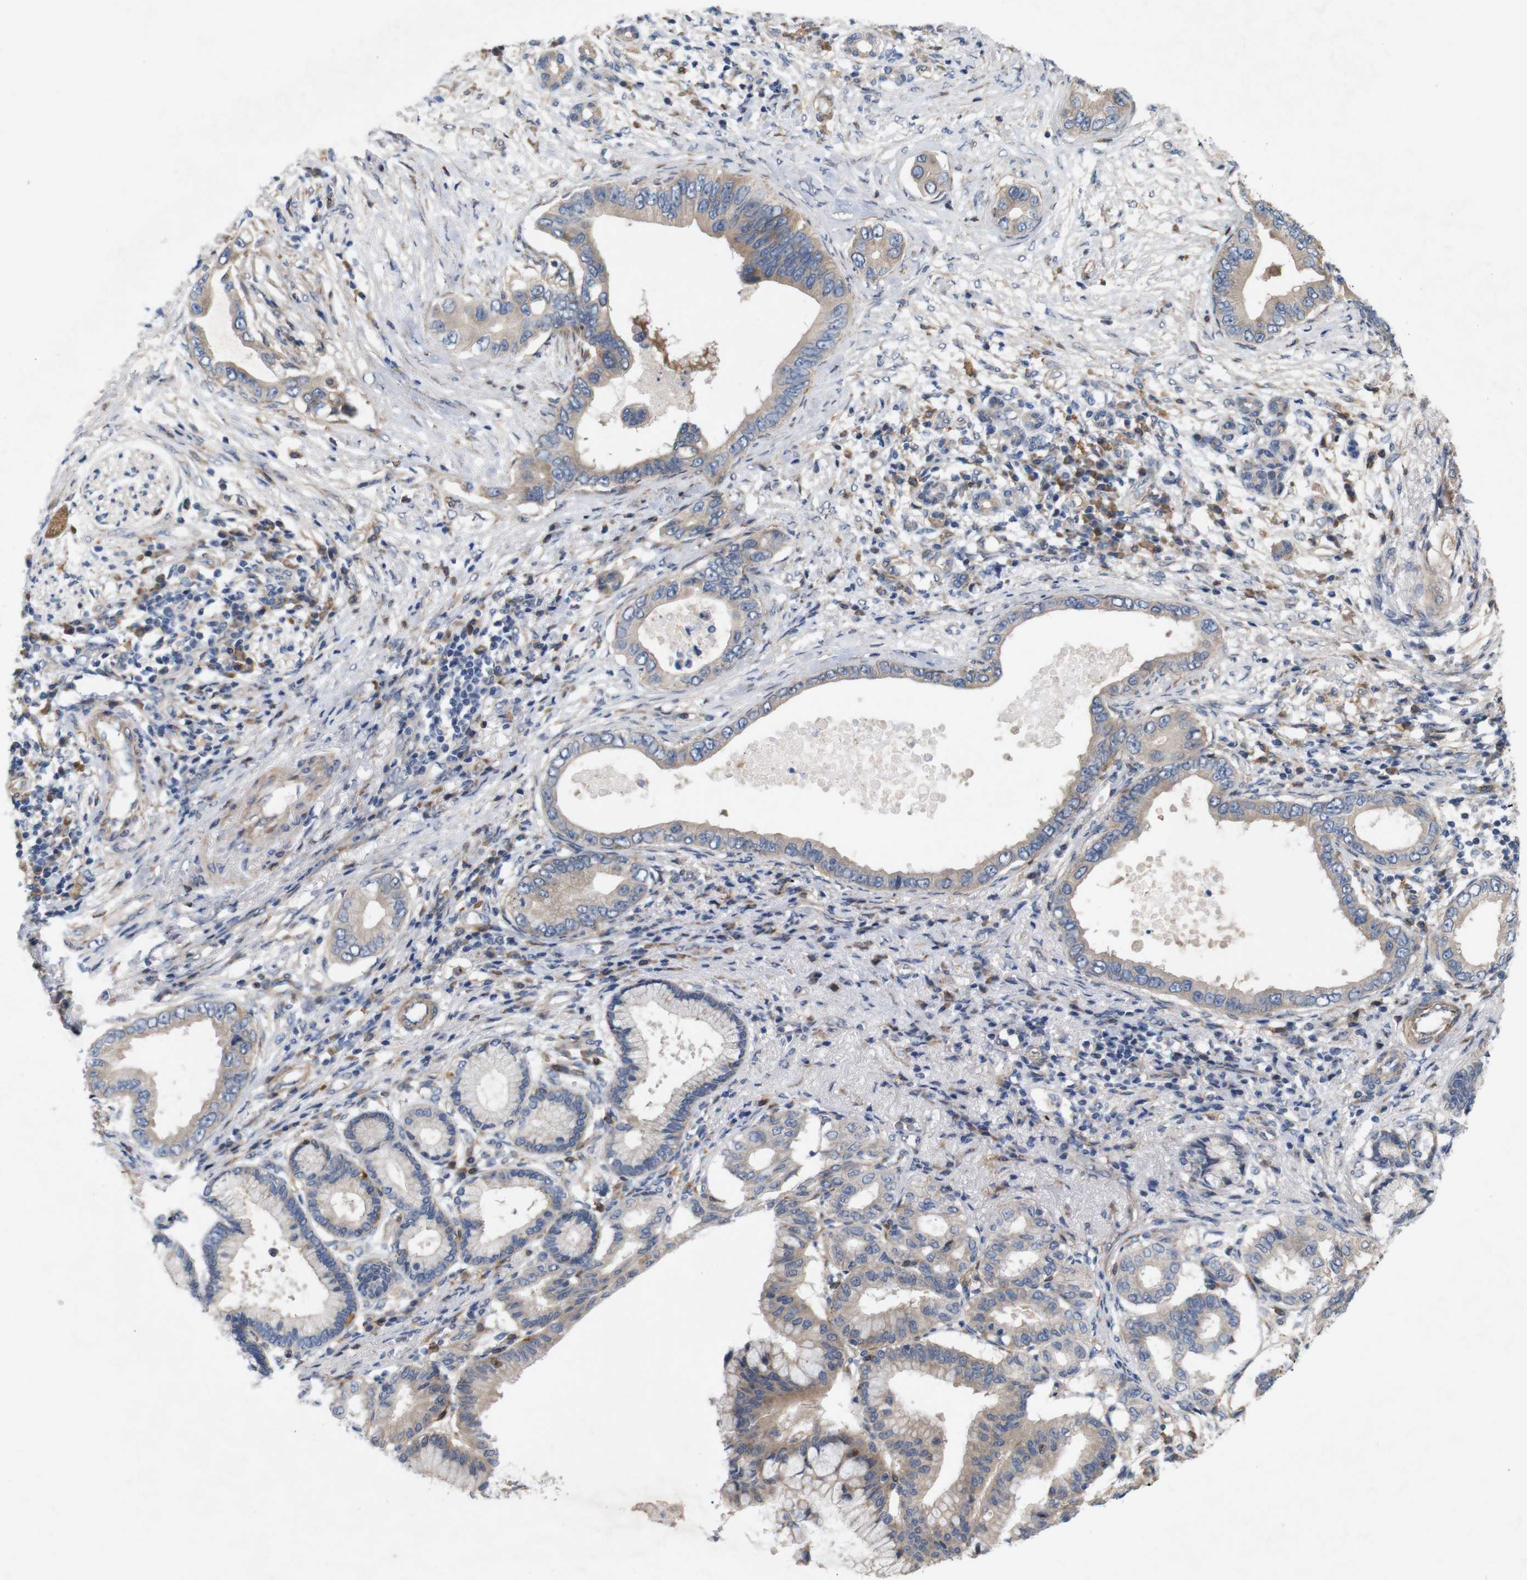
{"staining": {"intensity": "moderate", "quantity": "25%-75%", "location": "cytoplasmic/membranous"}, "tissue": "pancreatic cancer", "cell_type": "Tumor cells", "image_type": "cancer", "snomed": [{"axis": "morphology", "description": "Adenocarcinoma, NOS"}, {"axis": "topography", "description": "Pancreas"}], "caption": "There is medium levels of moderate cytoplasmic/membranous staining in tumor cells of pancreatic adenocarcinoma, as demonstrated by immunohistochemical staining (brown color).", "gene": "SIGLEC8", "patient": {"sex": "male", "age": 77}}